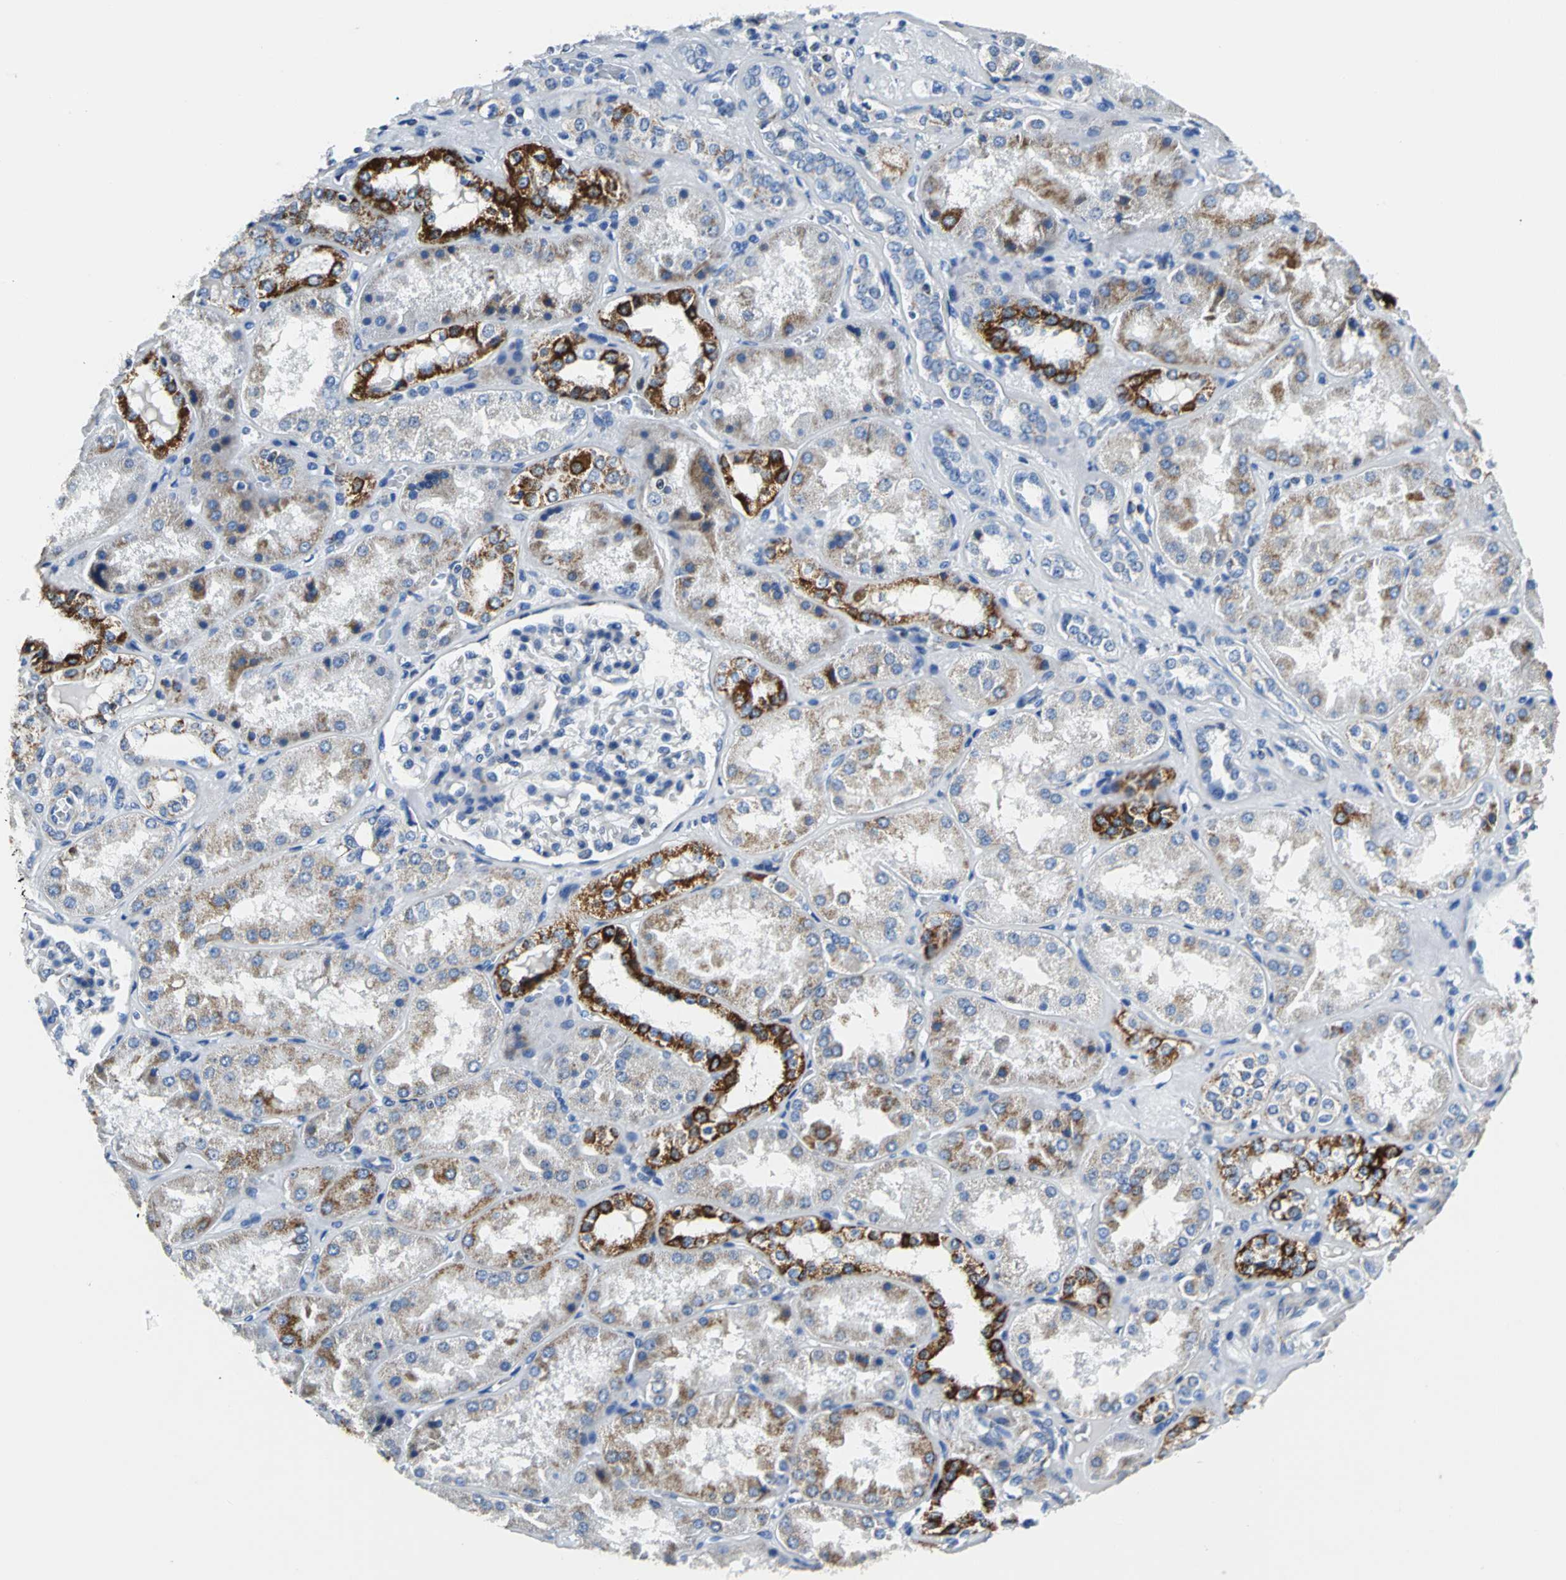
{"staining": {"intensity": "weak", "quantity": "25%-75%", "location": "cytoplasmic/membranous"}, "tissue": "kidney", "cell_type": "Cells in glomeruli", "image_type": "normal", "snomed": [{"axis": "morphology", "description": "Normal tissue, NOS"}, {"axis": "topography", "description": "Kidney"}], "caption": "A photomicrograph of human kidney stained for a protein exhibits weak cytoplasmic/membranous brown staining in cells in glomeruli. The staining was performed using DAB (3,3'-diaminobenzidine), with brown indicating positive protein expression. Nuclei are stained blue with hematoxylin.", "gene": "IFI6", "patient": {"sex": "female", "age": 56}}